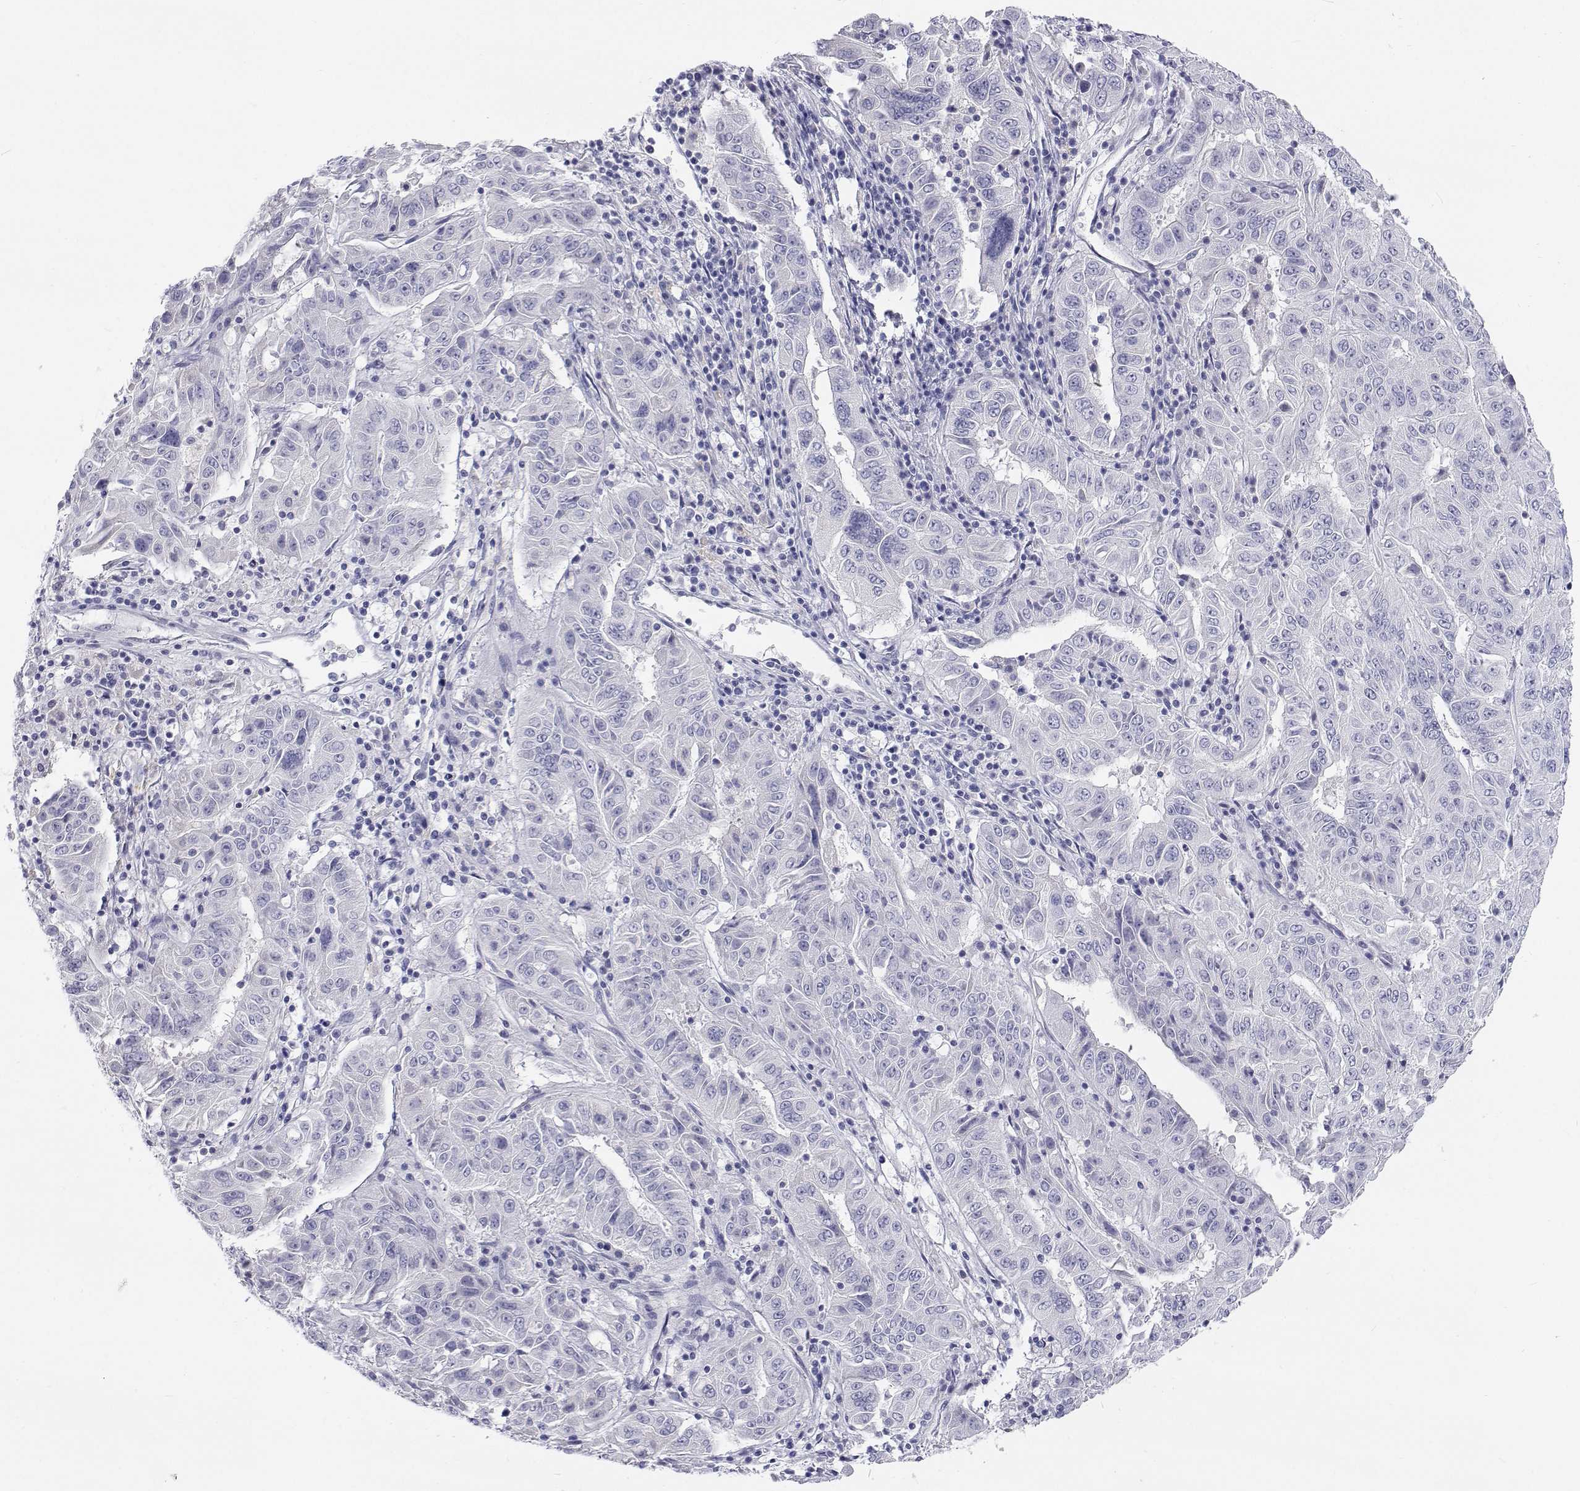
{"staining": {"intensity": "negative", "quantity": "none", "location": "none"}, "tissue": "pancreatic cancer", "cell_type": "Tumor cells", "image_type": "cancer", "snomed": [{"axis": "morphology", "description": "Adenocarcinoma, NOS"}, {"axis": "topography", "description": "Pancreas"}], "caption": "IHC image of neoplastic tissue: adenocarcinoma (pancreatic) stained with DAB (3,3'-diaminobenzidine) reveals no significant protein staining in tumor cells.", "gene": "NCR2", "patient": {"sex": "male", "age": 63}}